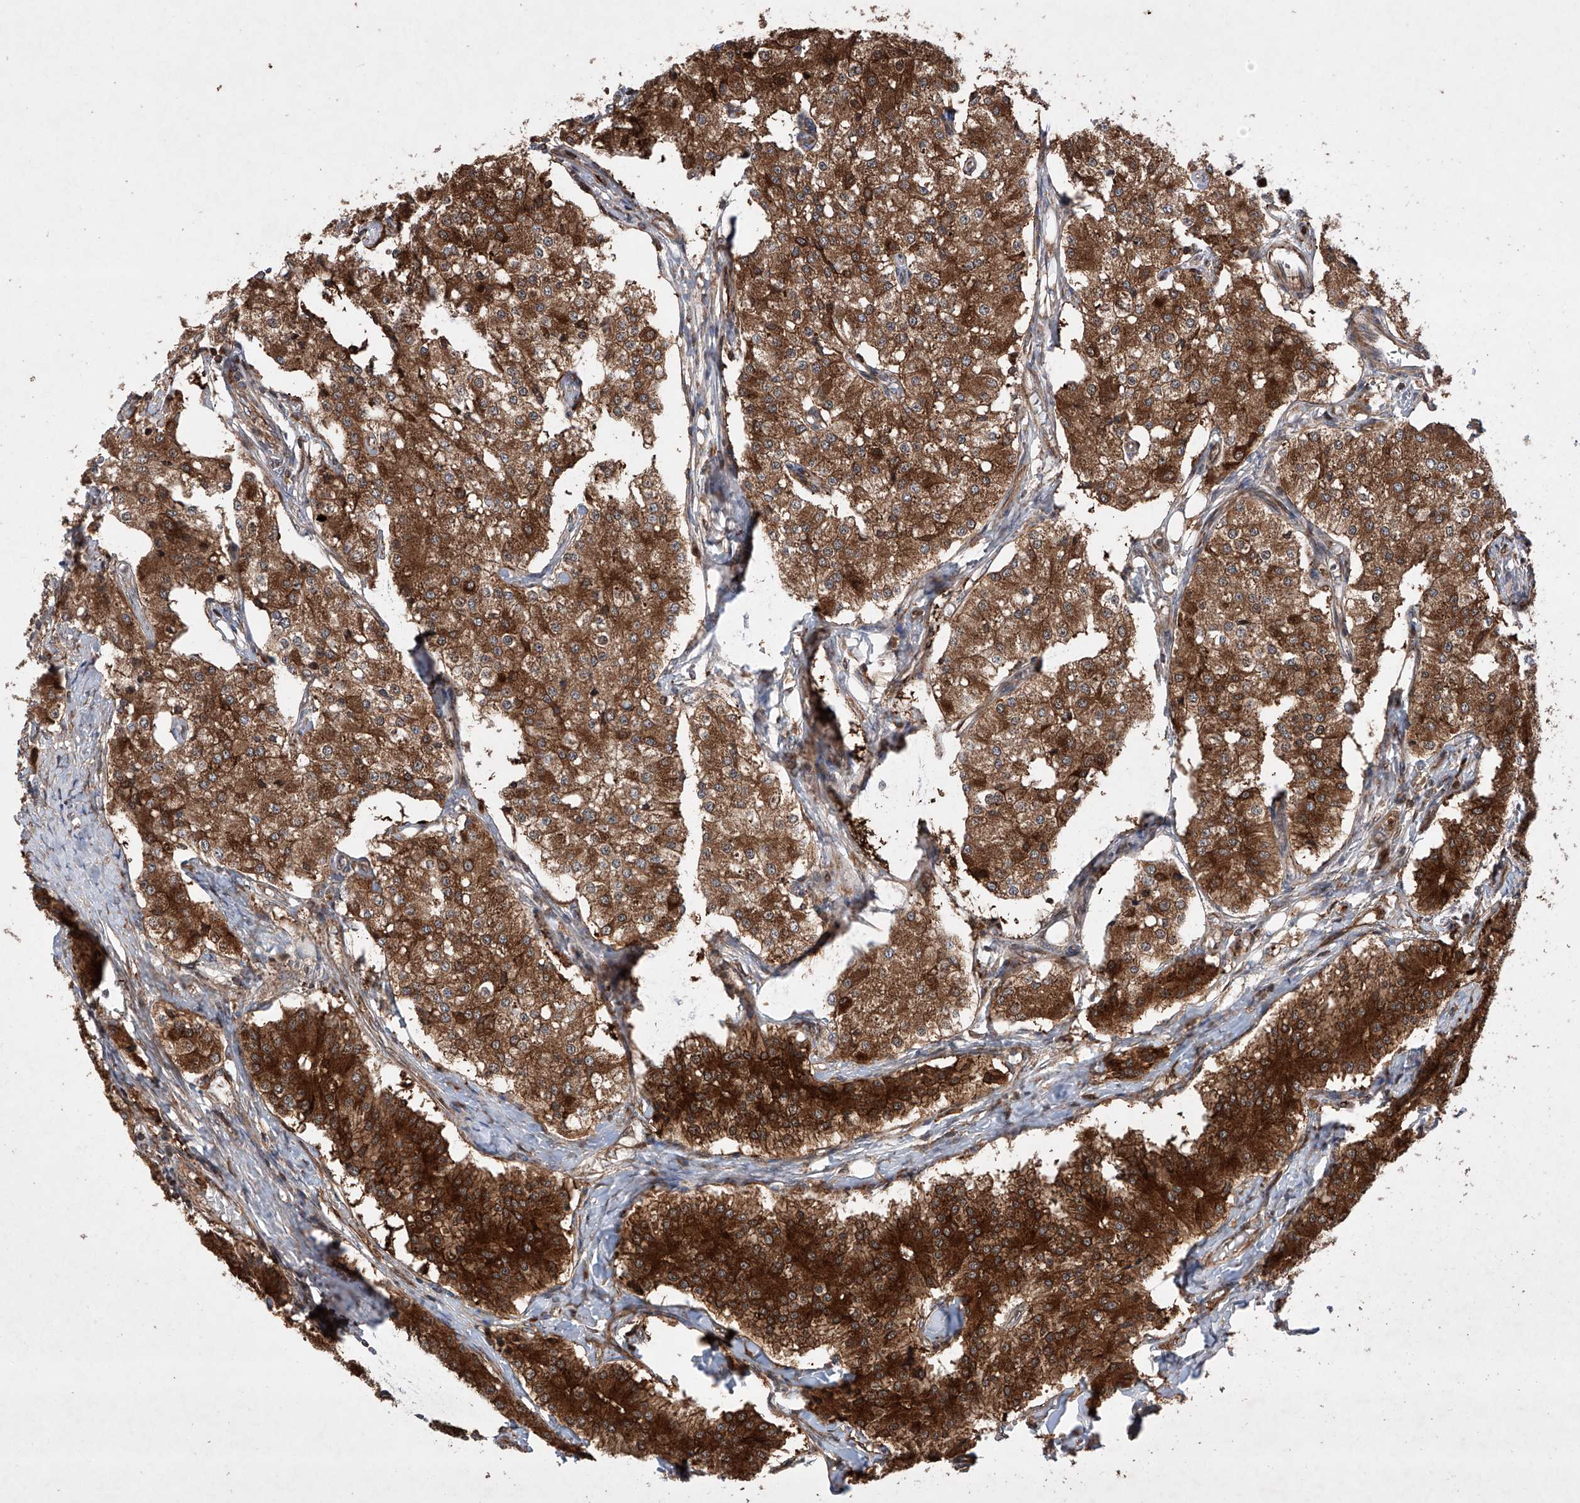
{"staining": {"intensity": "strong", "quantity": ">75%", "location": "cytoplasmic/membranous"}, "tissue": "carcinoid", "cell_type": "Tumor cells", "image_type": "cancer", "snomed": [{"axis": "morphology", "description": "Carcinoid, malignant, NOS"}, {"axis": "topography", "description": "Colon"}], "caption": "Protein expression analysis of human carcinoid (malignant) reveals strong cytoplasmic/membranous staining in about >75% of tumor cells.", "gene": "TIMM23", "patient": {"sex": "female", "age": 52}}